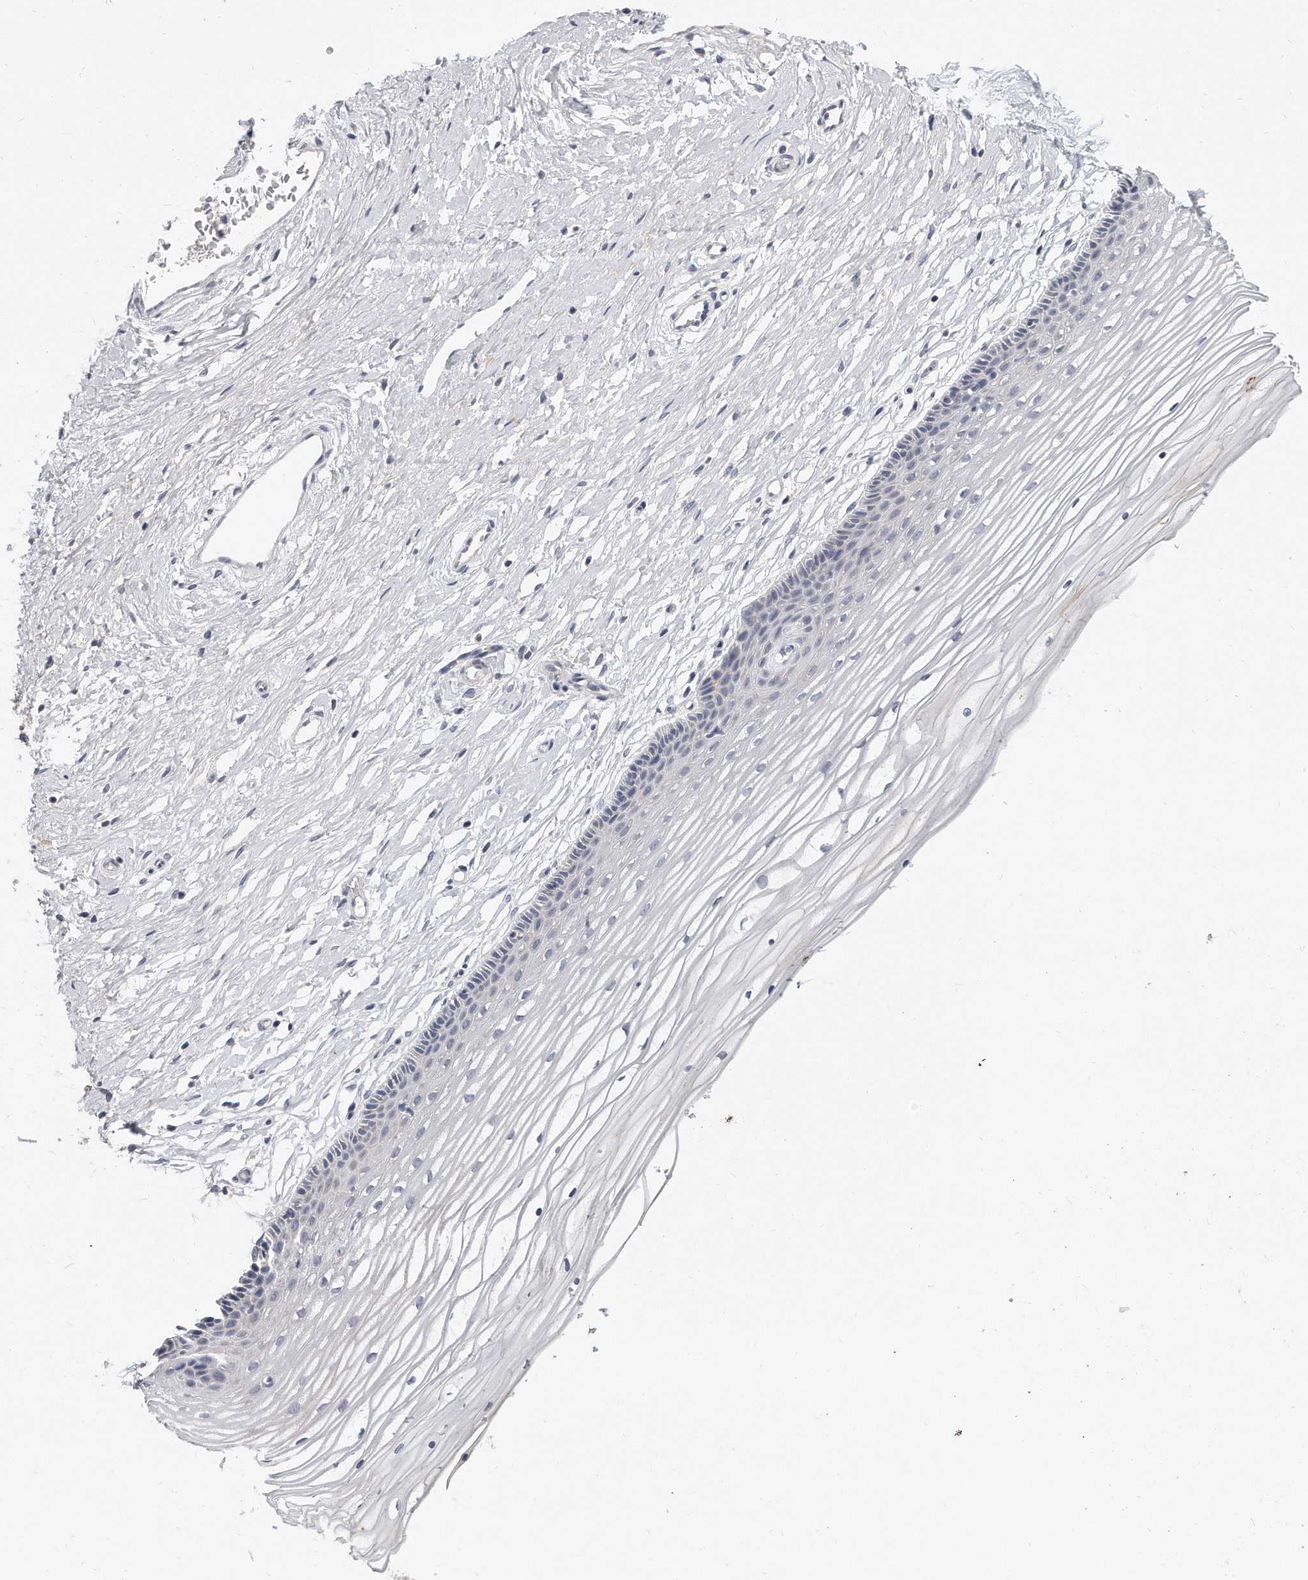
{"staining": {"intensity": "negative", "quantity": "none", "location": "none"}, "tissue": "vagina", "cell_type": "Squamous epithelial cells", "image_type": "normal", "snomed": [{"axis": "morphology", "description": "Normal tissue, NOS"}, {"axis": "topography", "description": "Vagina"}, {"axis": "topography", "description": "Cervix"}], "caption": "Immunohistochemistry histopathology image of unremarkable vagina: human vagina stained with DAB (3,3'-diaminobenzidine) displays no significant protein staining in squamous epithelial cells.", "gene": "PLEKHA6", "patient": {"sex": "female", "age": 40}}